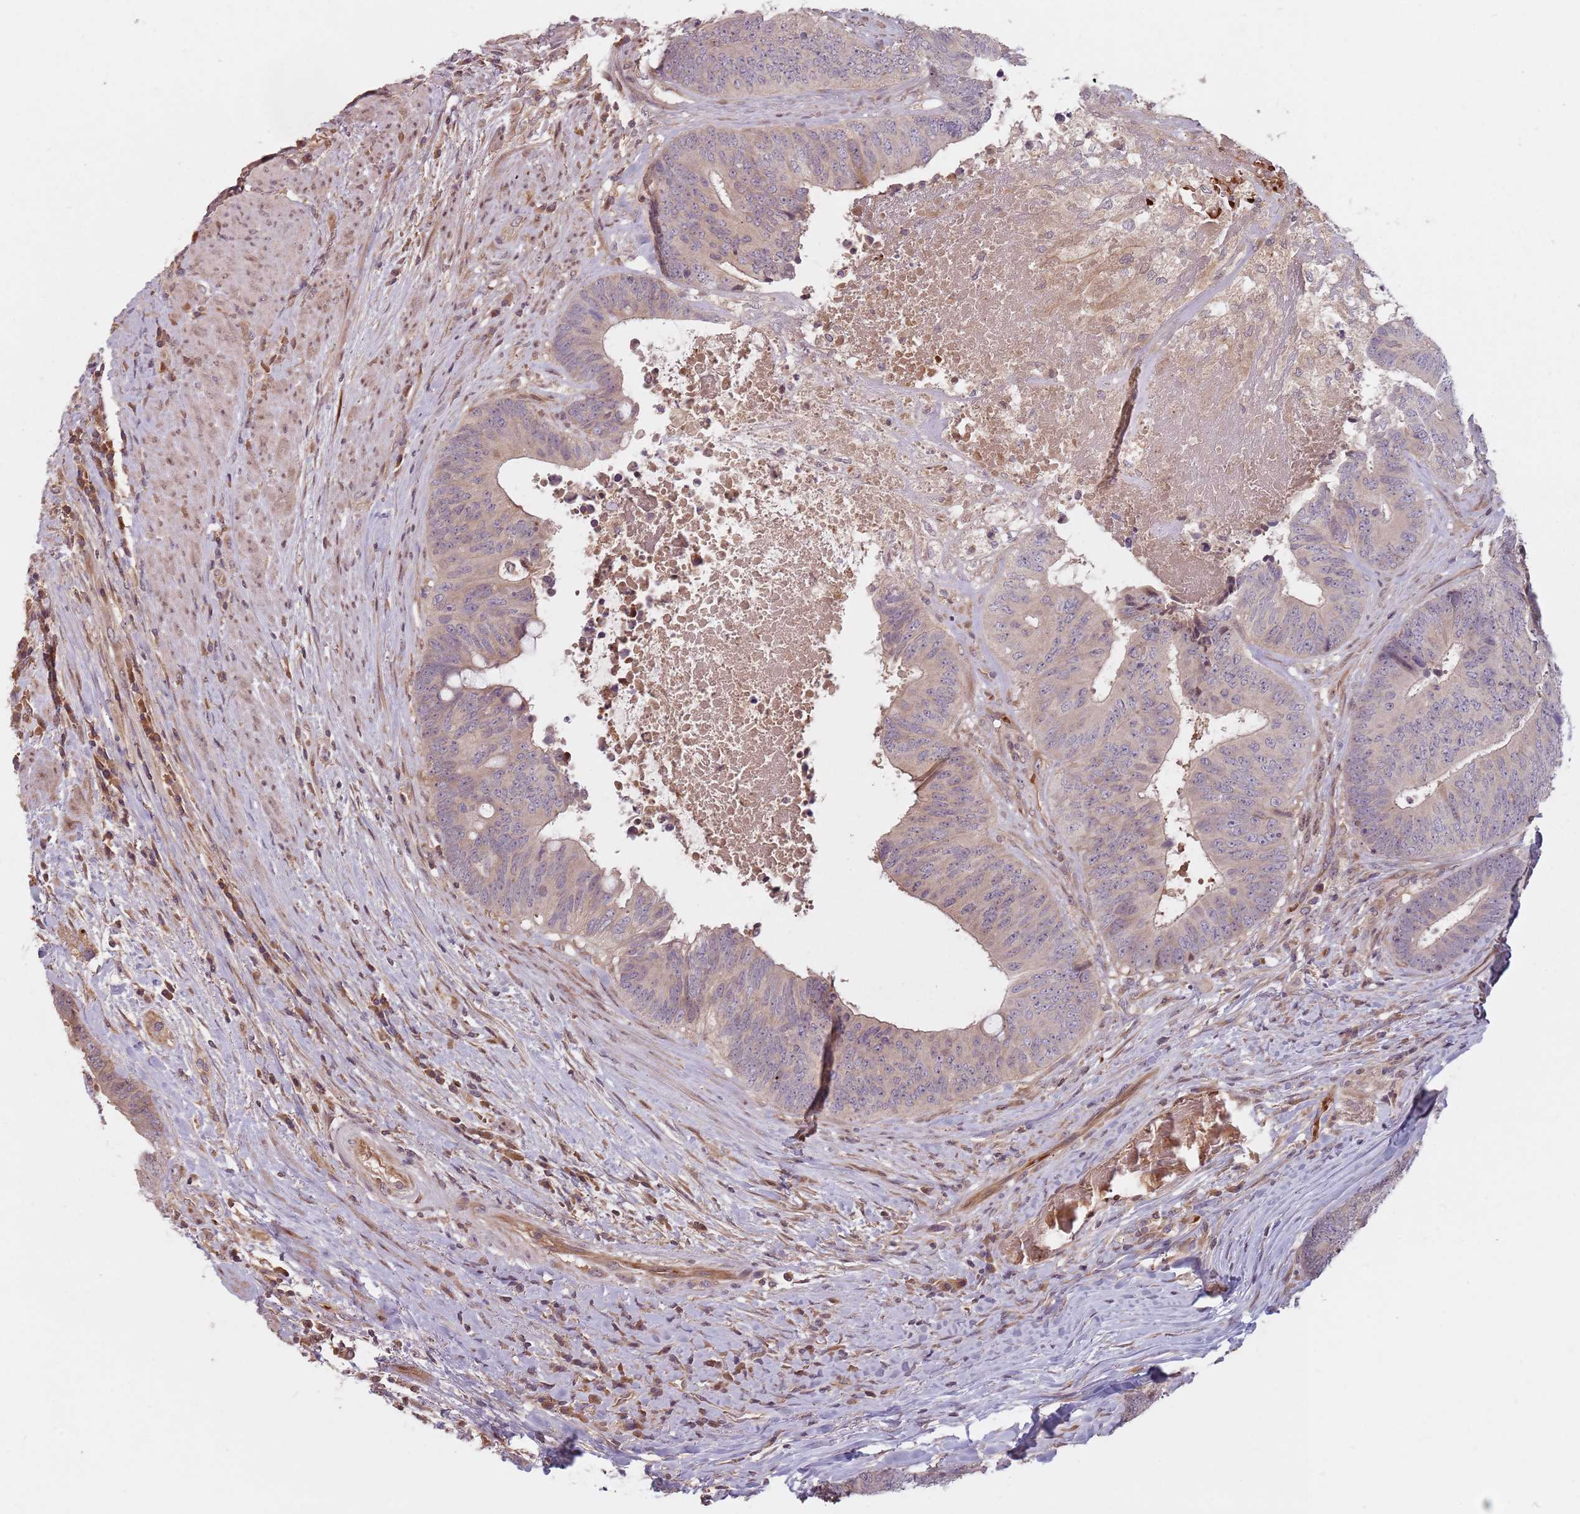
{"staining": {"intensity": "negative", "quantity": "none", "location": "none"}, "tissue": "colorectal cancer", "cell_type": "Tumor cells", "image_type": "cancer", "snomed": [{"axis": "morphology", "description": "Adenocarcinoma, NOS"}, {"axis": "topography", "description": "Rectum"}], "caption": "Human colorectal adenocarcinoma stained for a protein using immunohistochemistry demonstrates no expression in tumor cells.", "gene": "GPR180", "patient": {"sex": "male", "age": 72}}